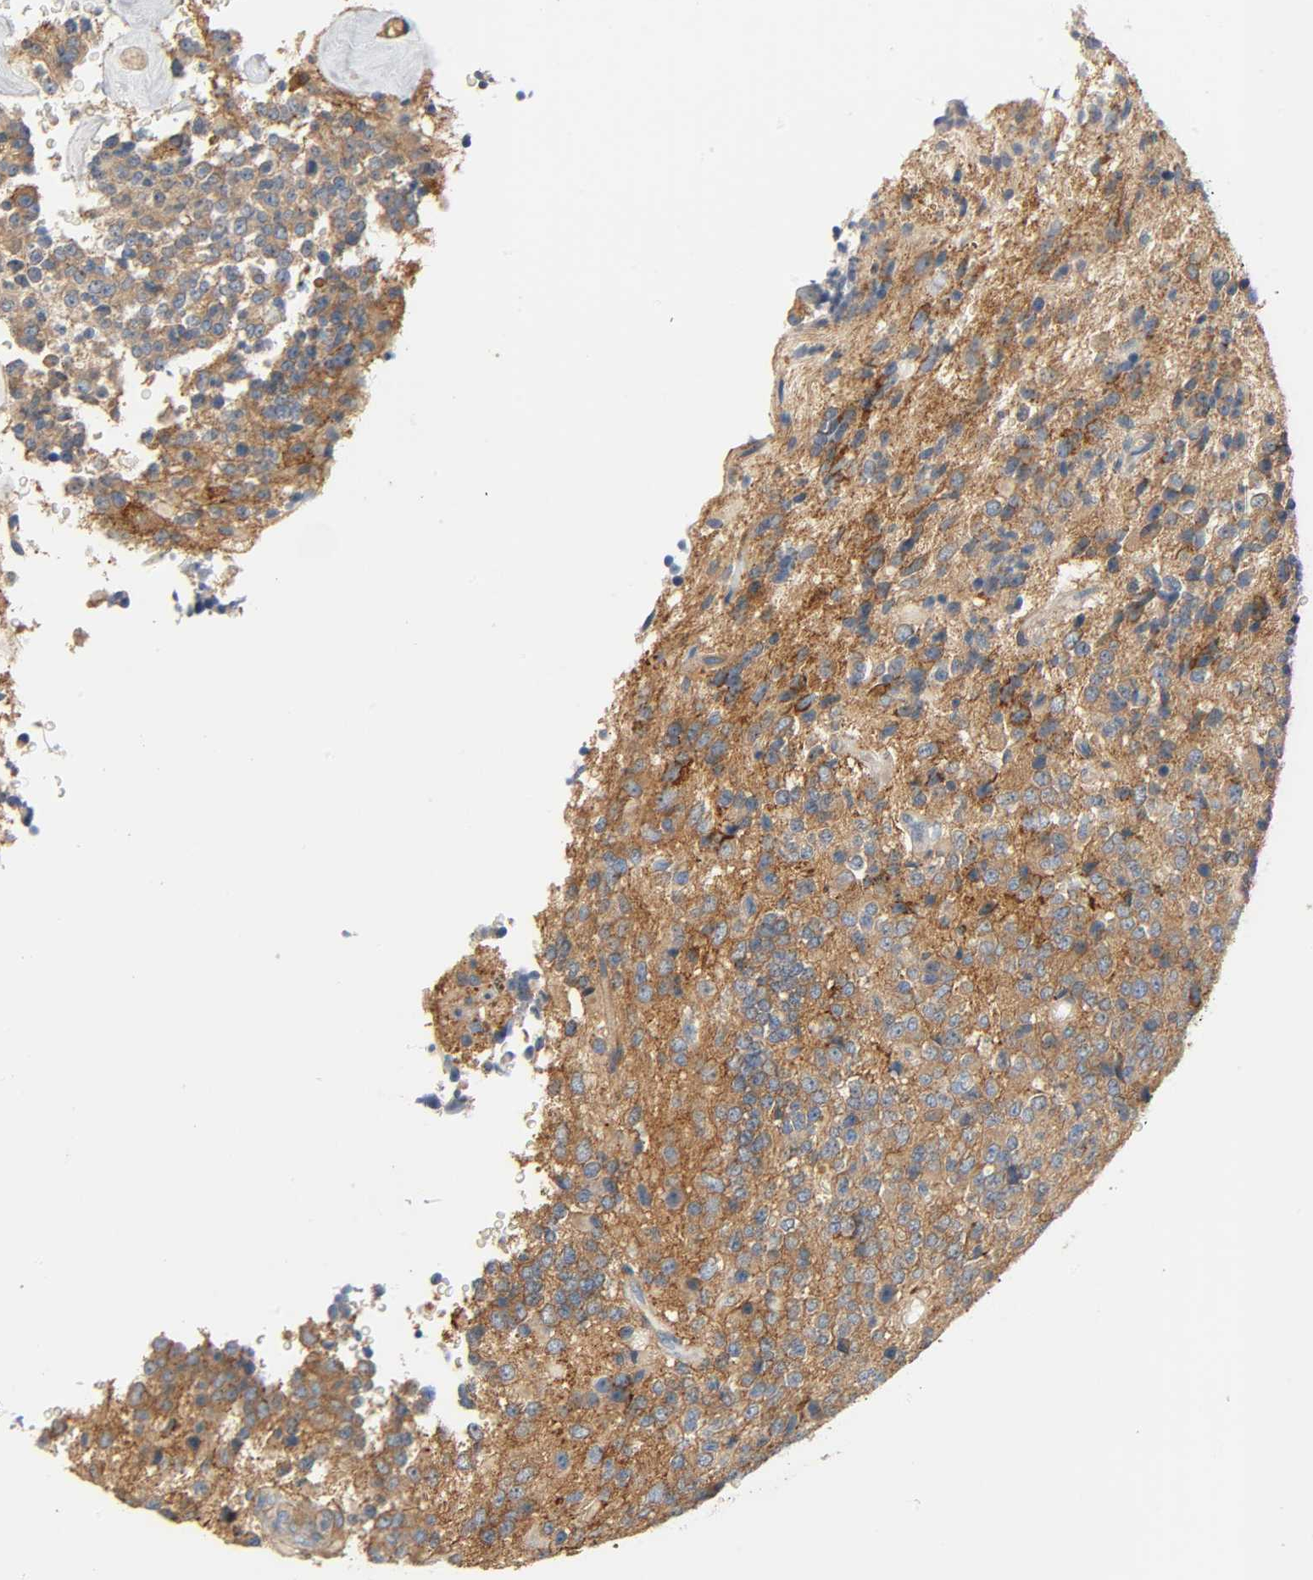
{"staining": {"intensity": "strong", "quantity": ">75%", "location": "cytoplasmic/membranous"}, "tissue": "glioma", "cell_type": "Tumor cells", "image_type": "cancer", "snomed": [{"axis": "morphology", "description": "Glioma, malignant, High grade"}, {"axis": "topography", "description": "pancreas cauda"}], "caption": "A brown stain shows strong cytoplasmic/membranous positivity of a protein in human malignant high-grade glioma tumor cells. (IHC, brightfield microscopy, high magnification).", "gene": "ARPC1A", "patient": {"sex": "male", "age": 60}}